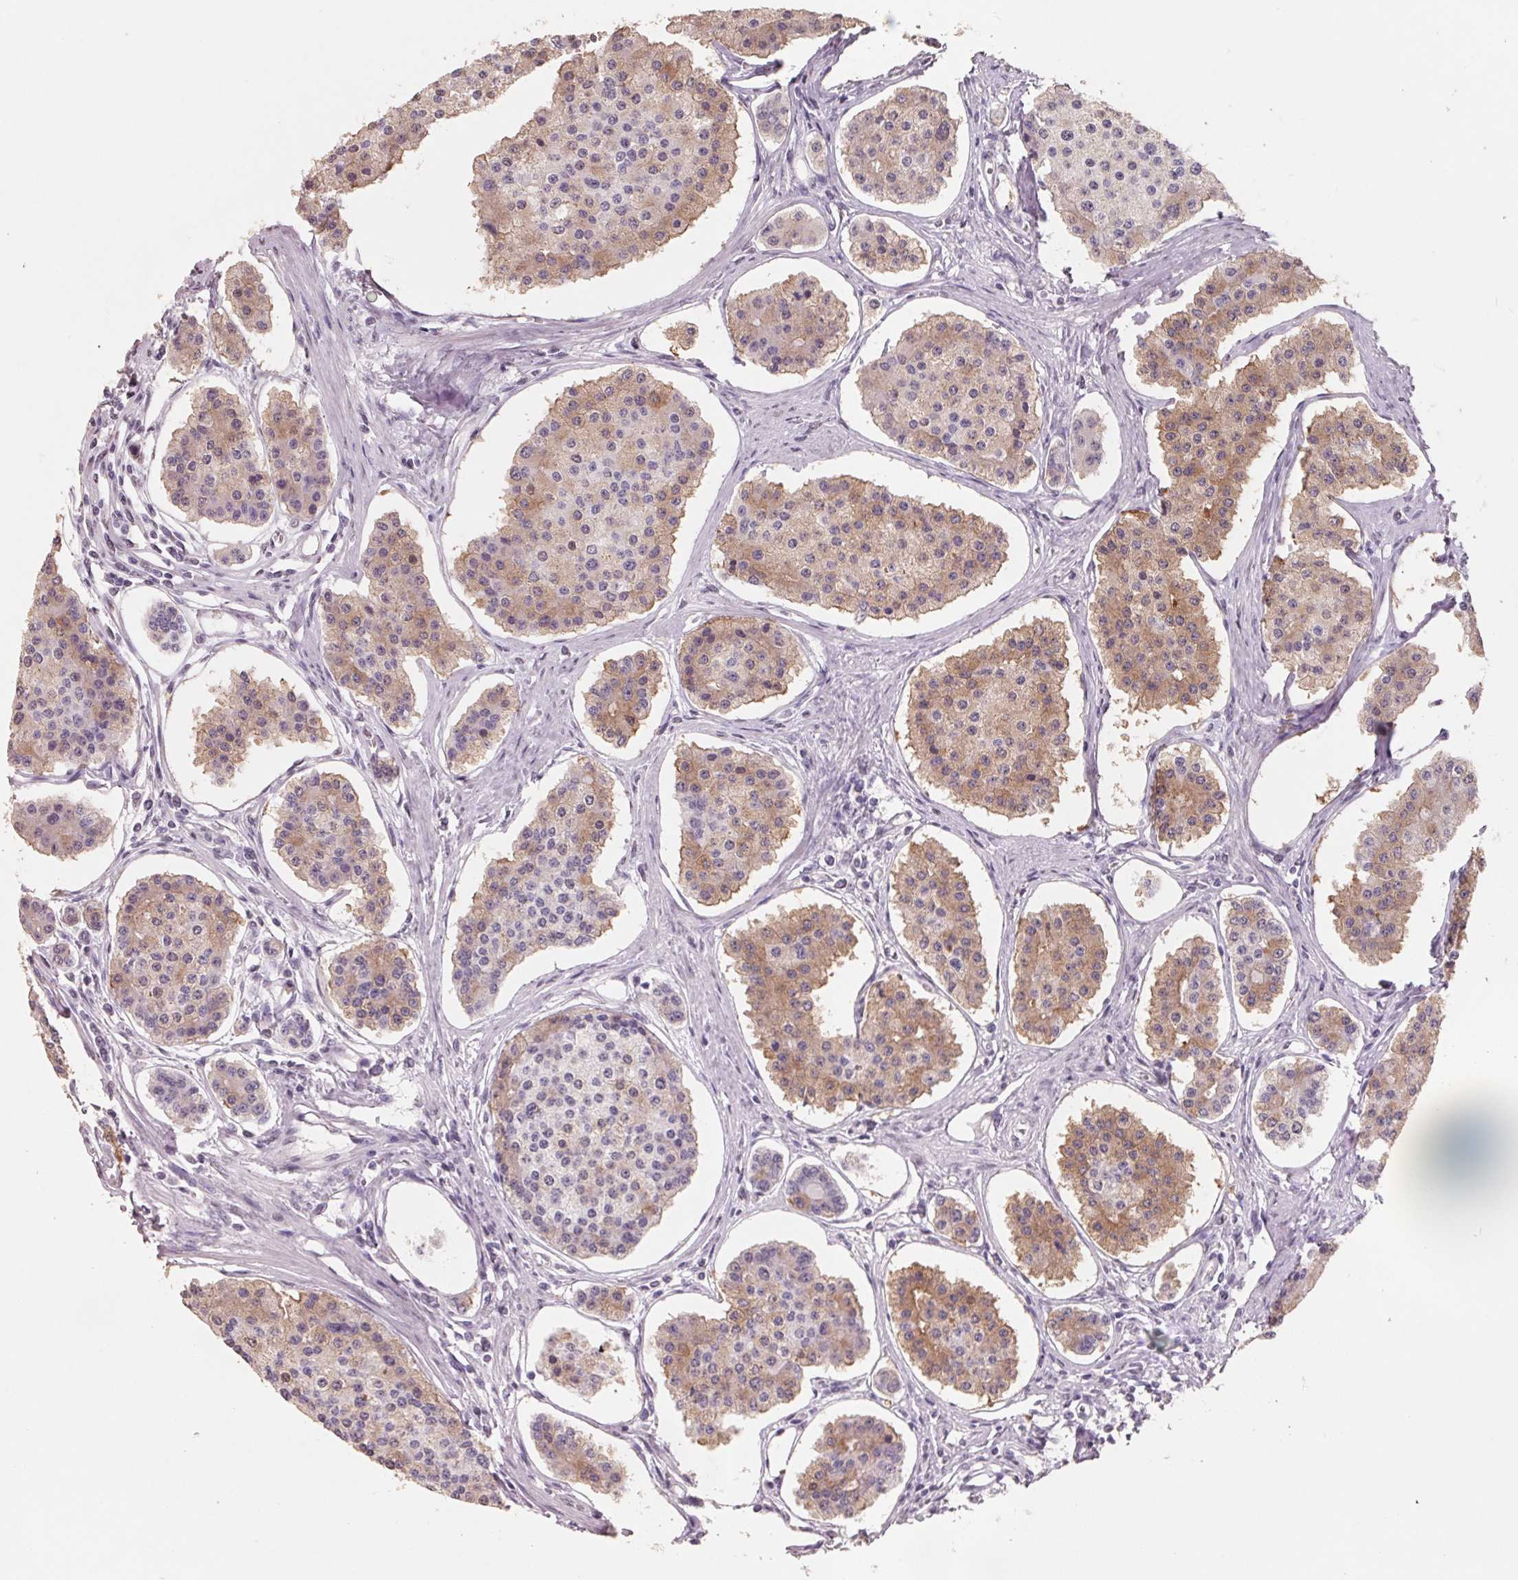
{"staining": {"intensity": "weak", "quantity": "25%-75%", "location": "cytoplasmic/membranous"}, "tissue": "carcinoid", "cell_type": "Tumor cells", "image_type": "cancer", "snomed": [{"axis": "morphology", "description": "Carcinoid, malignant, NOS"}, {"axis": "topography", "description": "Small intestine"}], "caption": "Approximately 25%-75% of tumor cells in human carcinoid exhibit weak cytoplasmic/membranous protein positivity as visualized by brown immunohistochemical staining.", "gene": "FTCD", "patient": {"sex": "female", "age": 65}}